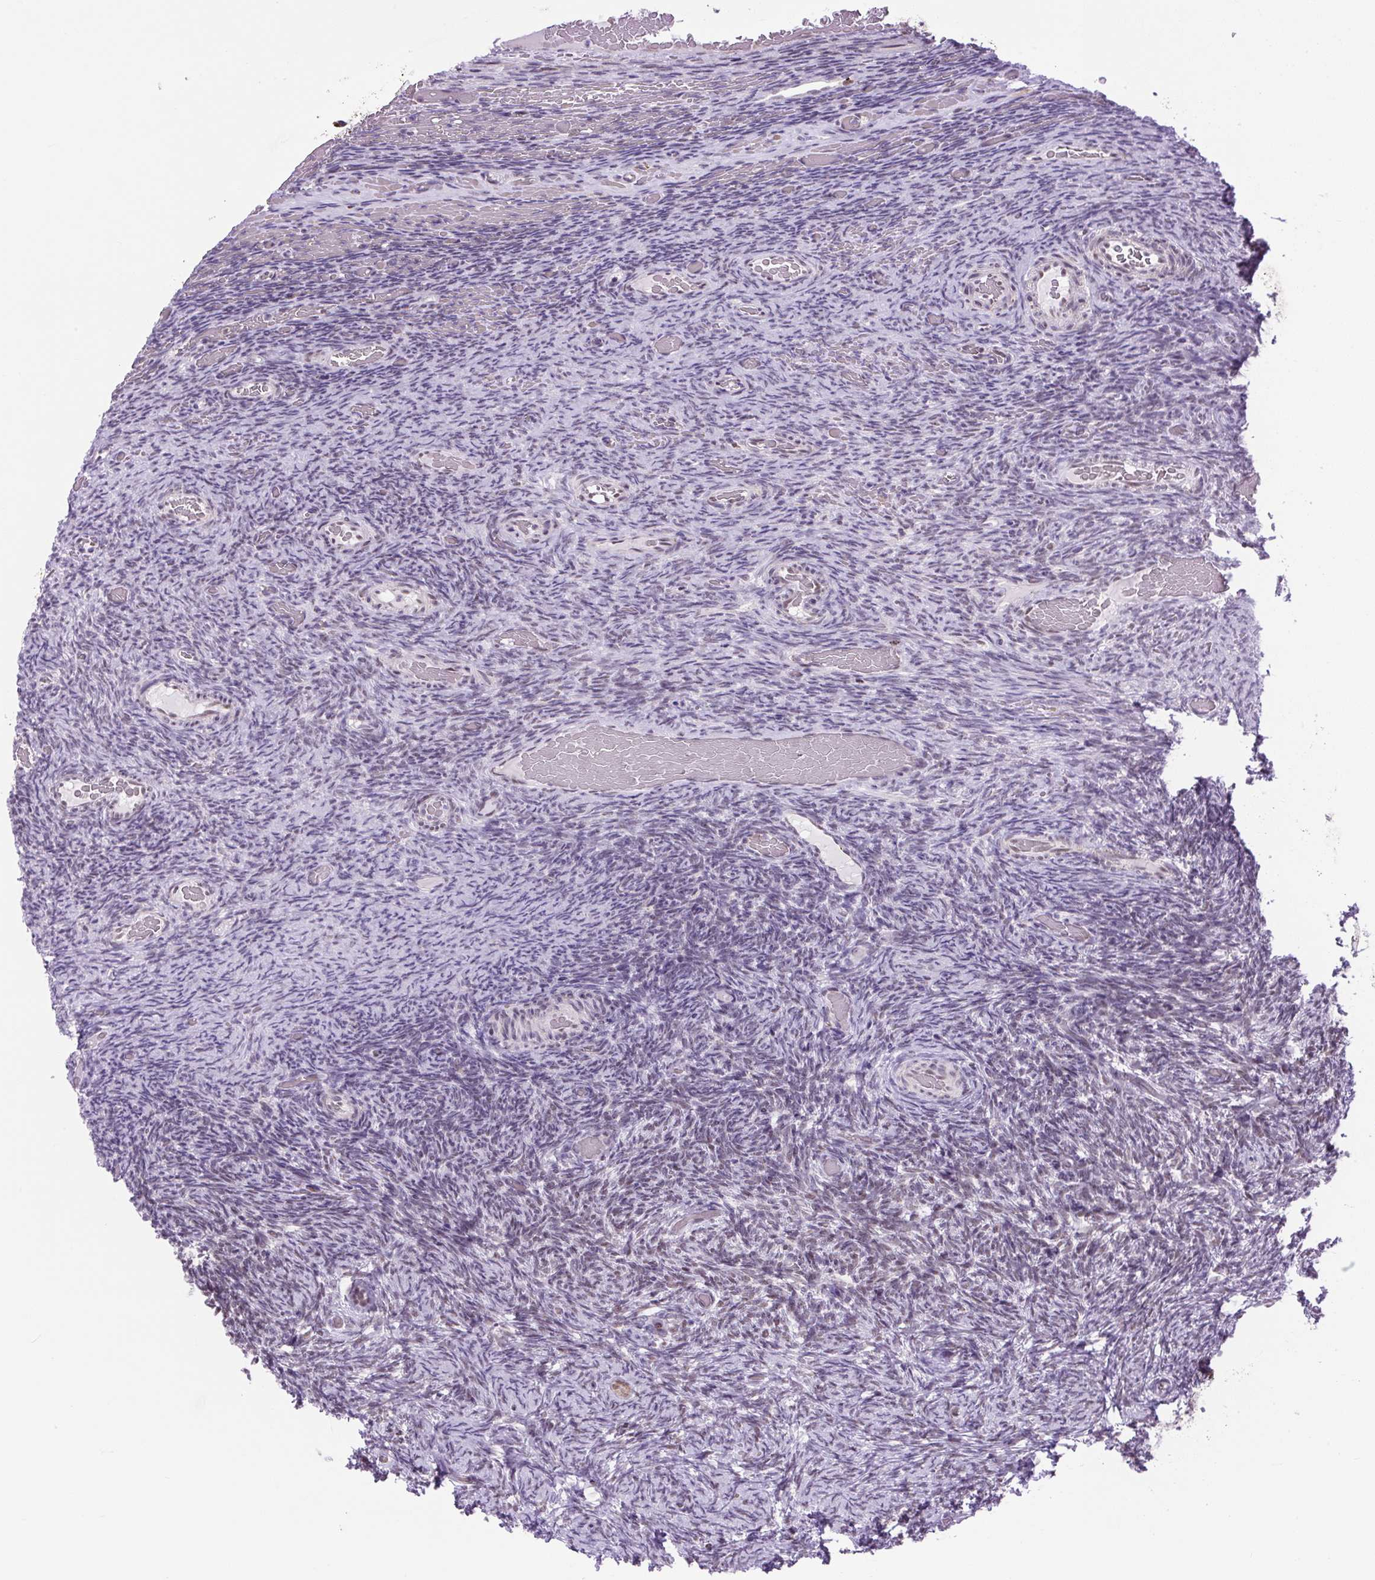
{"staining": {"intensity": "weak", "quantity": "<25%", "location": "nuclear"}, "tissue": "ovary", "cell_type": "Ovarian stroma cells", "image_type": "normal", "snomed": [{"axis": "morphology", "description": "Normal tissue, NOS"}, {"axis": "topography", "description": "Ovary"}], "caption": "This is an IHC image of benign ovary. There is no expression in ovarian stroma cells.", "gene": "SCO2", "patient": {"sex": "female", "age": 34}}